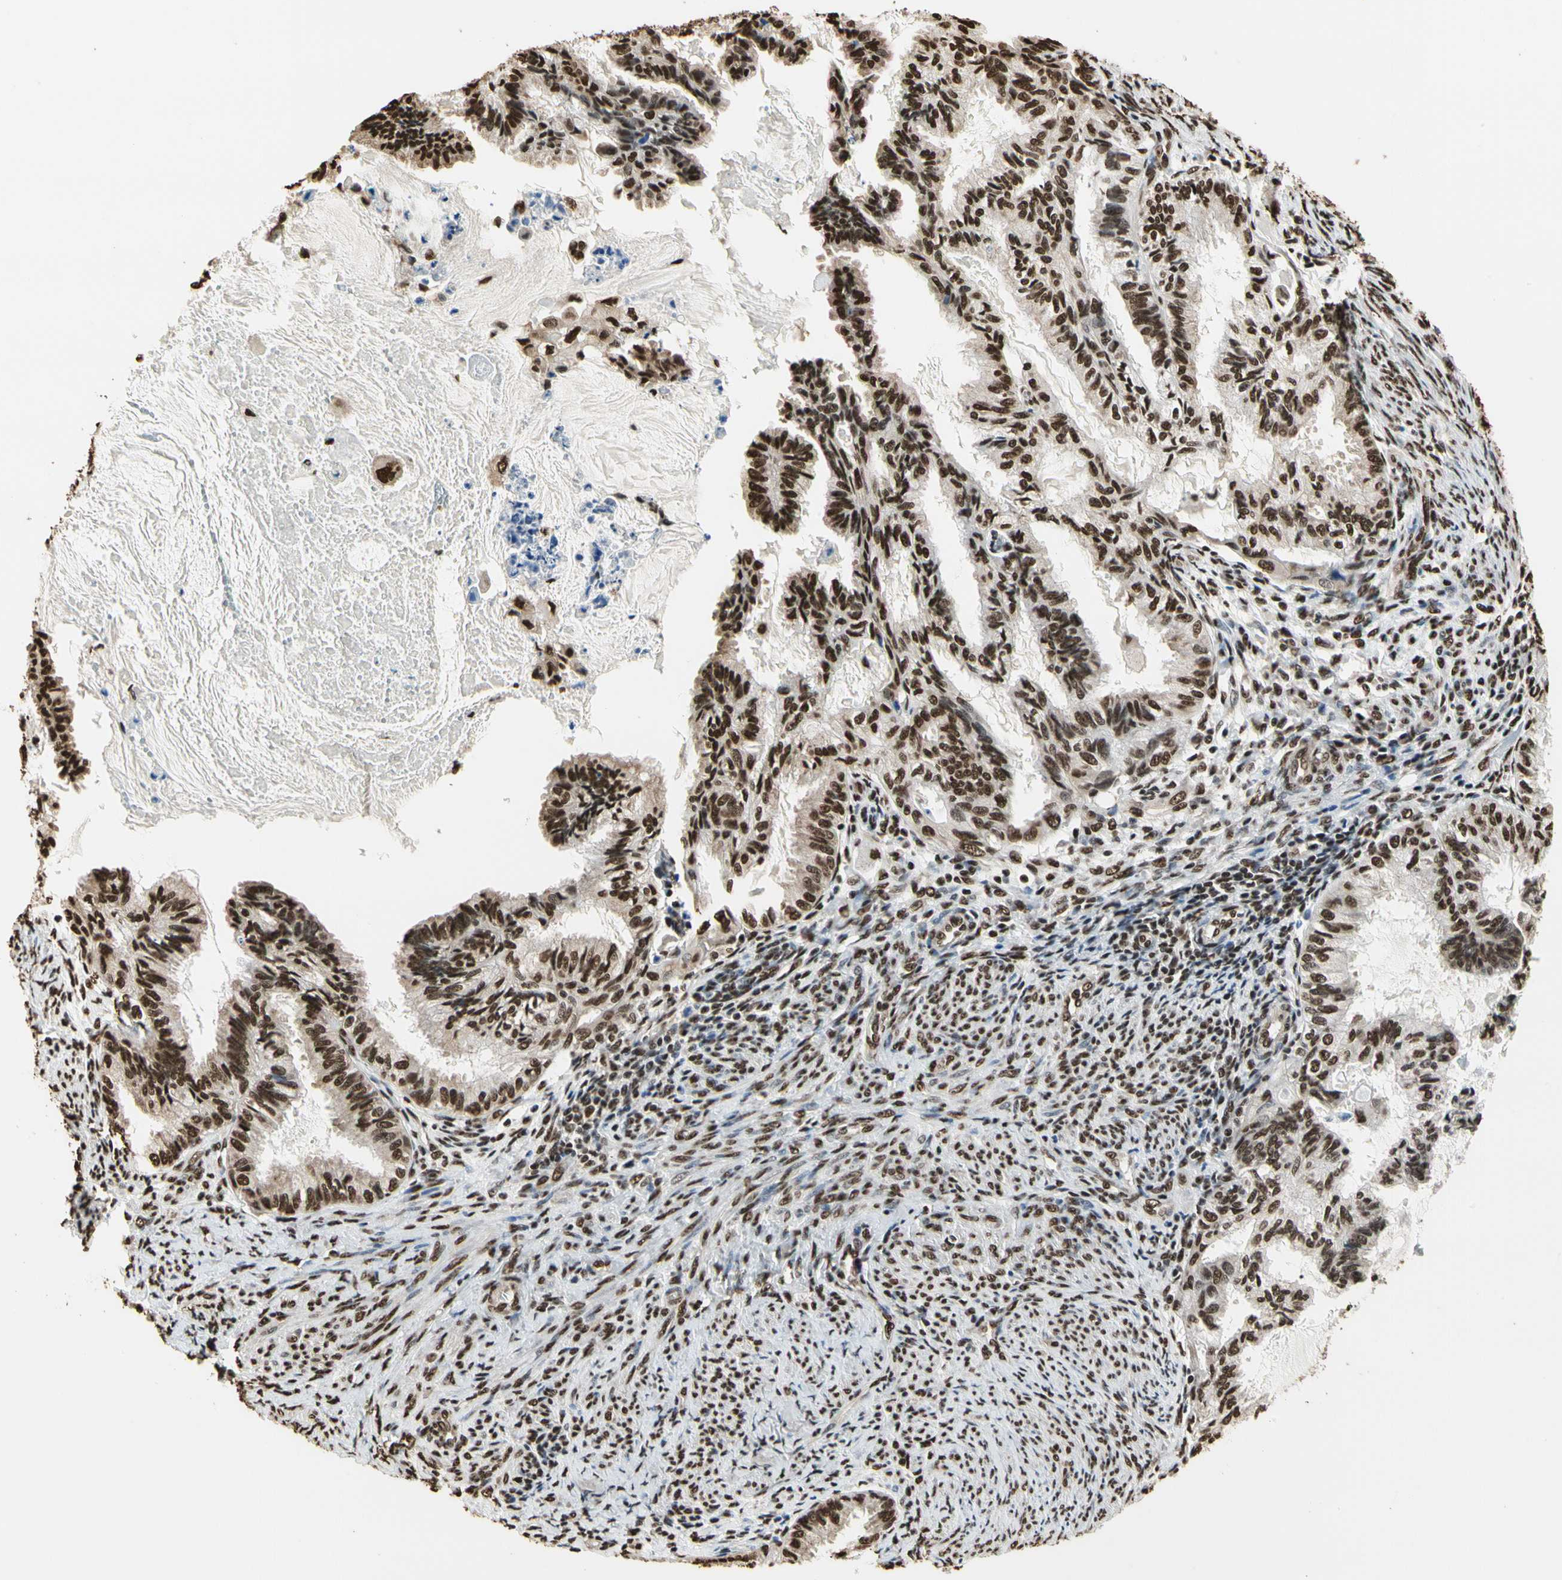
{"staining": {"intensity": "strong", "quantity": ">75%", "location": "nuclear"}, "tissue": "cervical cancer", "cell_type": "Tumor cells", "image_type": "cancer", "snomed": [{"axis": "morphology", "description": "Normal tissue, NOS"}, {"axis": "morphology", "description": "Adenocarcinoma, NOS"}, {"axis": "topography", "description": "Cervix"}, {"axis": "topography", "description": "Endometrium"}], "caption": "DAB (3,3'-diaminobenzidine) immunohistochemical staining of cervical cancer (adenocarcinoma) exhibits strong nuclear protein expression in approximately >75% of tumor cells.", "gene": "HNRNPK", "patient": {"sex": "female", "age": 86}}